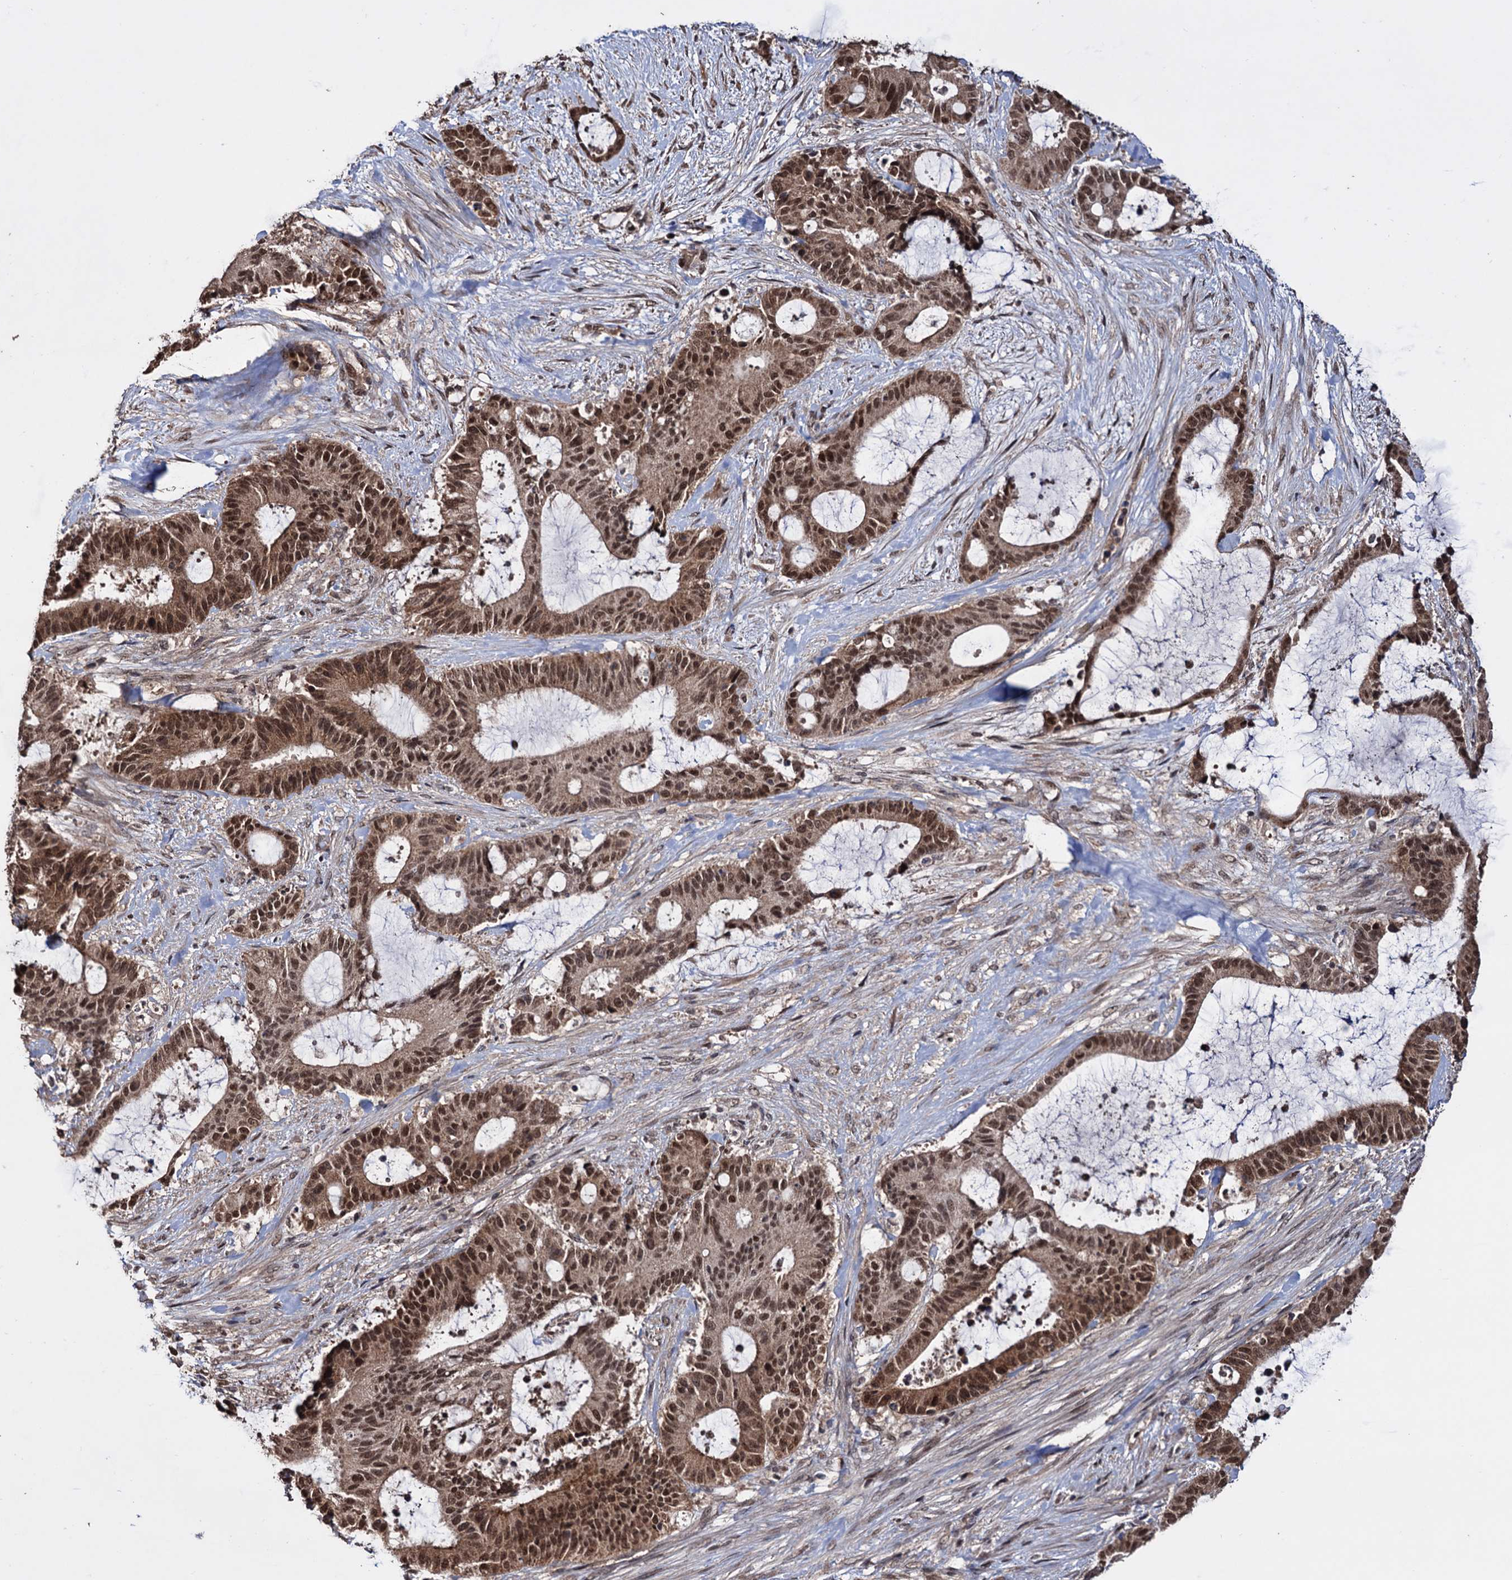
{"staining": {"intensity": "moderate", "quantity": ">75%", "location": "cytoplasmic/membranous,nuclear"}, "tissue": "liver cancer", "cell_type": "Tumor cells", "image_type": "cancer", "snomed": [{"axis": "morphology", "description": "Normal tissue, NOS"}, {"axis": "morphology", "description": "Cholangiocarcinoma"}, {"axis": "topography", "description": "Liver"}, {"axis": "topography", "description": "Peripheral nerve tissue"}], "caption": "Tumor cells display moderate cytoplasmic/membranous and nuclear staining in approximately >75% of cells in liver cancer.", "gene": "KLF5", "patient": {"sex": "female", "age": 73}}